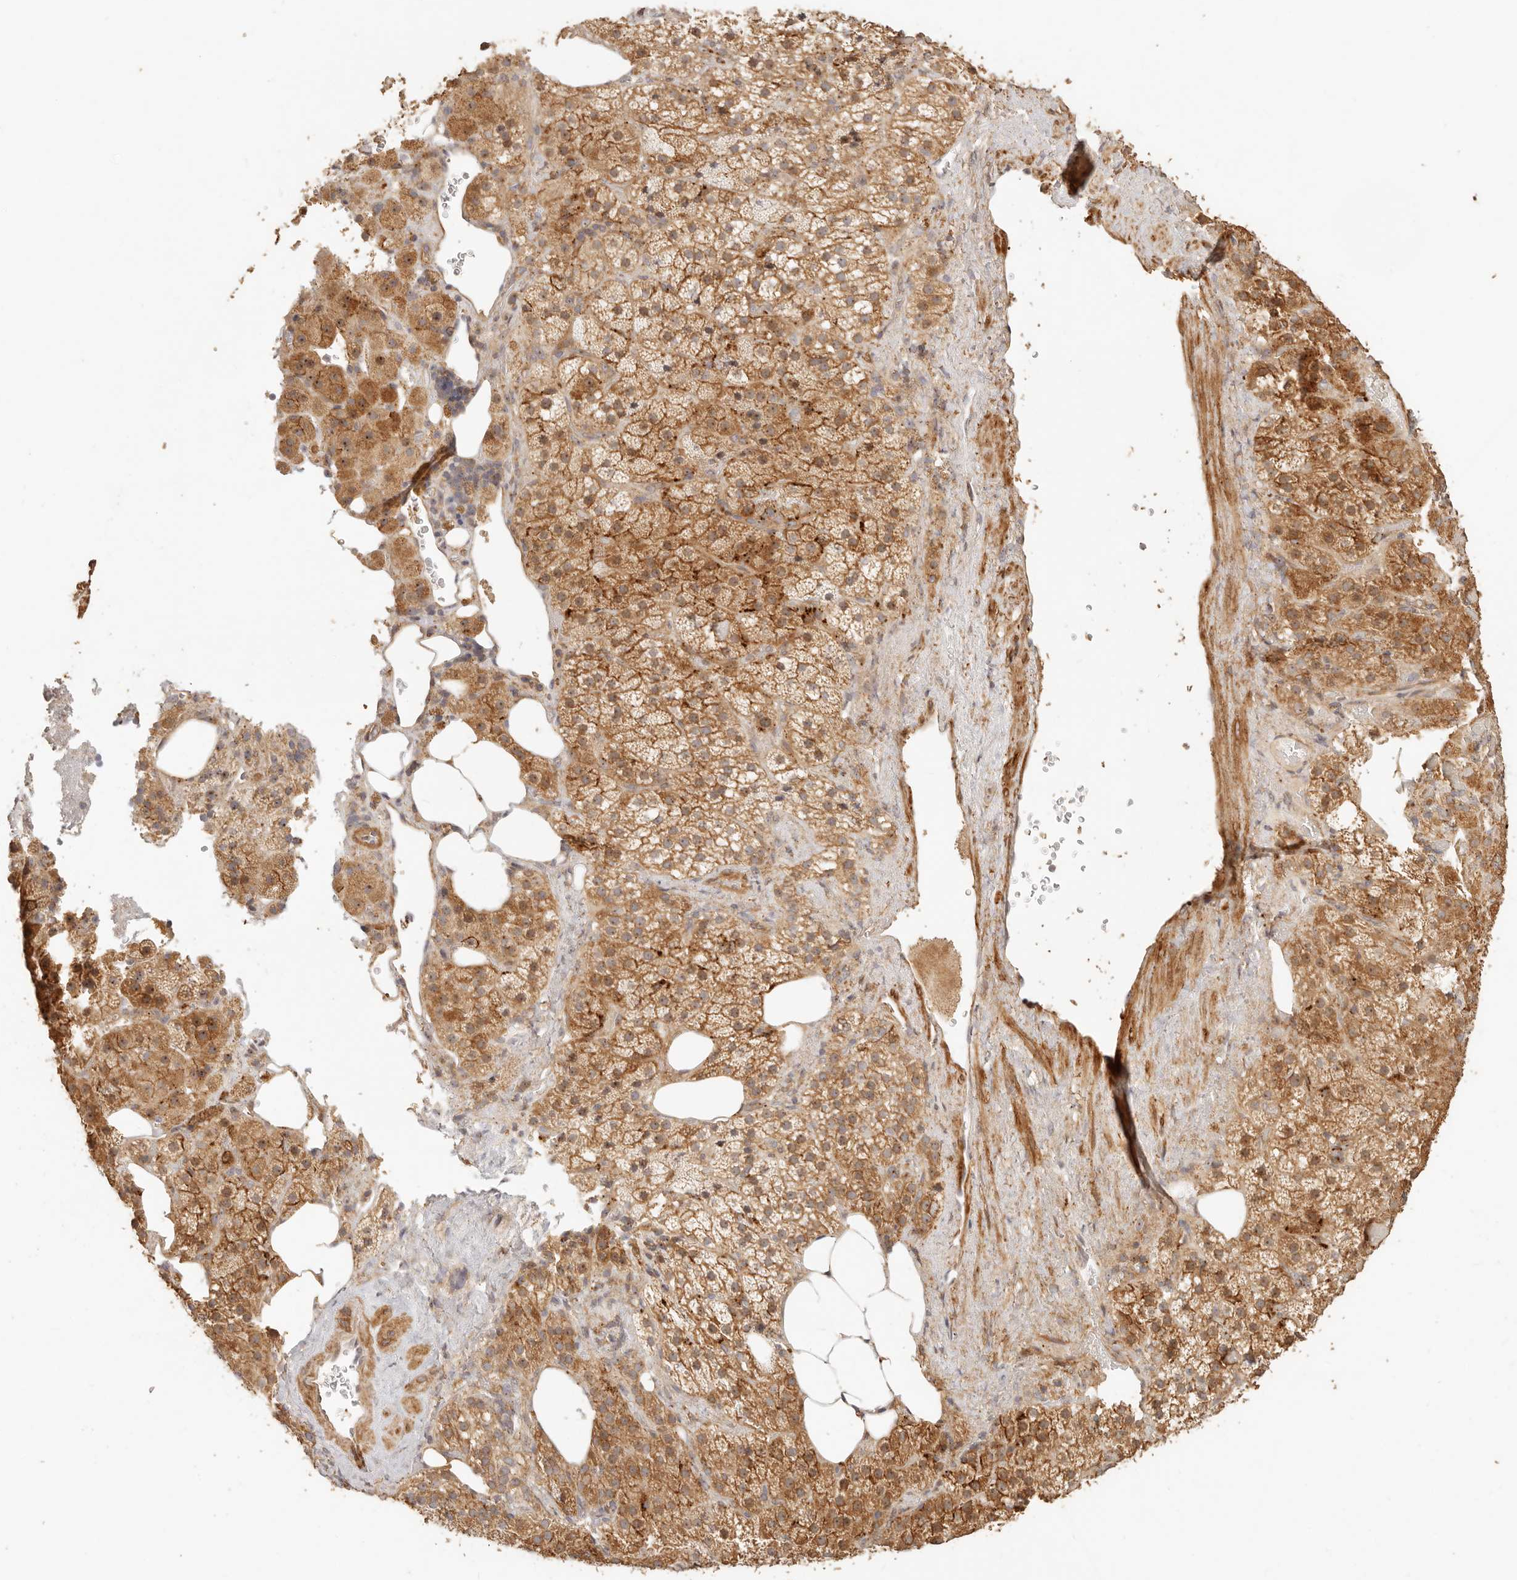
{"staining": {"intensity": "moderate", "quantity": ">75%", "location": "cytoplasmic/membranous"}, "tissue": "adrenal gland", "cell_type": "Glandular cells", "image_type": "normal", "snomed": [{"axis": "morphology", "description": "Normal tissue, NOS"}, {"axis": "topography", "description": "Adrenal gland"}], "caption": "Immunohistochemical staining of benign adrenal gland exhibits moderate cytoplasmic/membranous protein positivity in about >75% of glandular cells.", "gene": "PTPN22", "patient": {"sex": "female", "age": 59}}